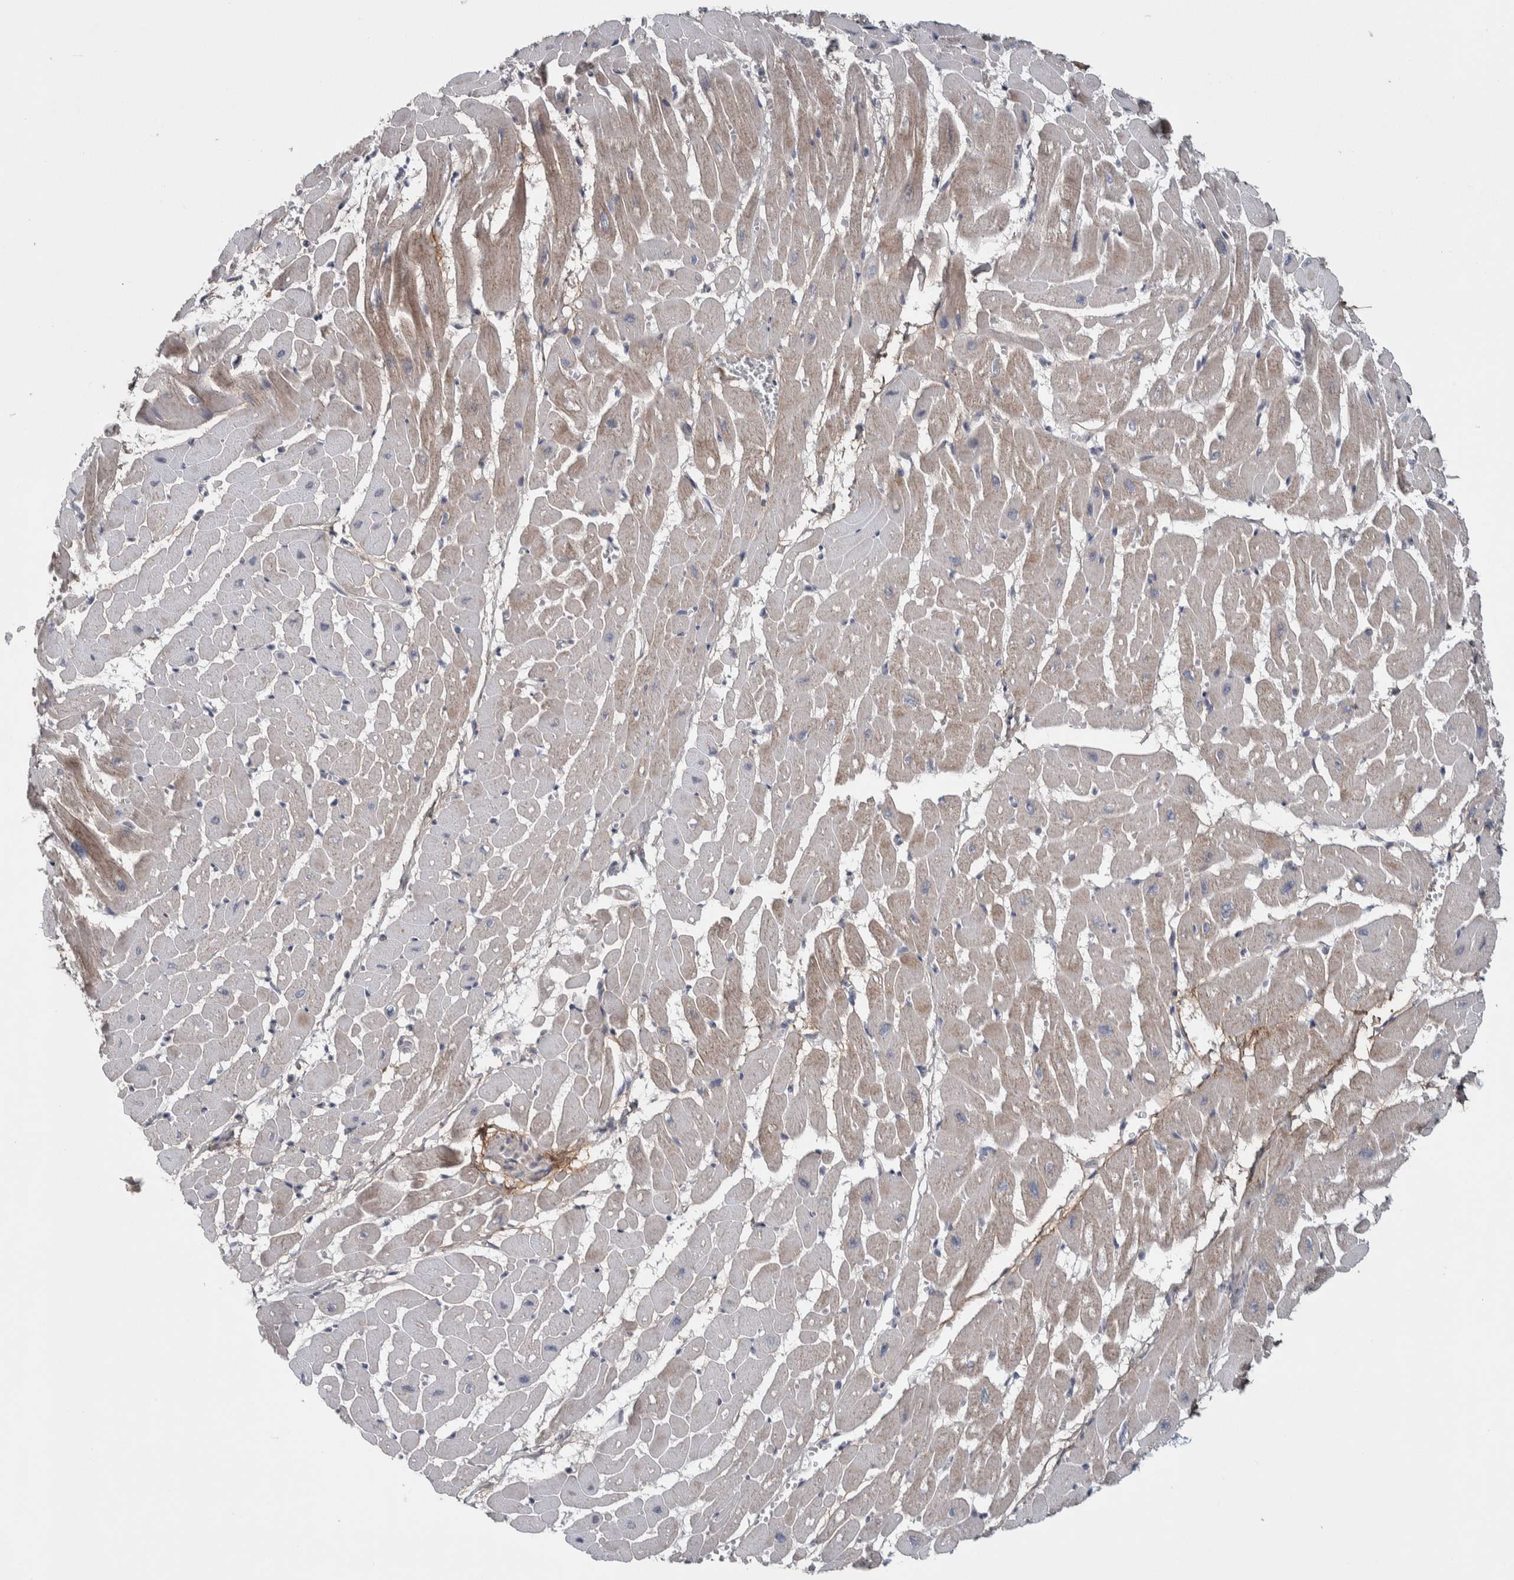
{"staining": {"intensity": "moderate", "quantity": "<25%", "location": "cytoplasmic/membranous"}, "tissue": "heart muscle", "cell_type": "Cardiomyocytes", "image_type": "normal", "snomed": [{"axis": "morphology", "description": "Normal tissue, NOS"}, {"axis": "topography", "description": "Heart"}], "caption": "Heart muscle stained with immunohistochemistry (IHC) exhibits moderate cytoplasmic/membranous positivity in about <25% of cardiomyocytes.", "gene": "ASPN", "patient": {"sex": "male", "age": 45}}